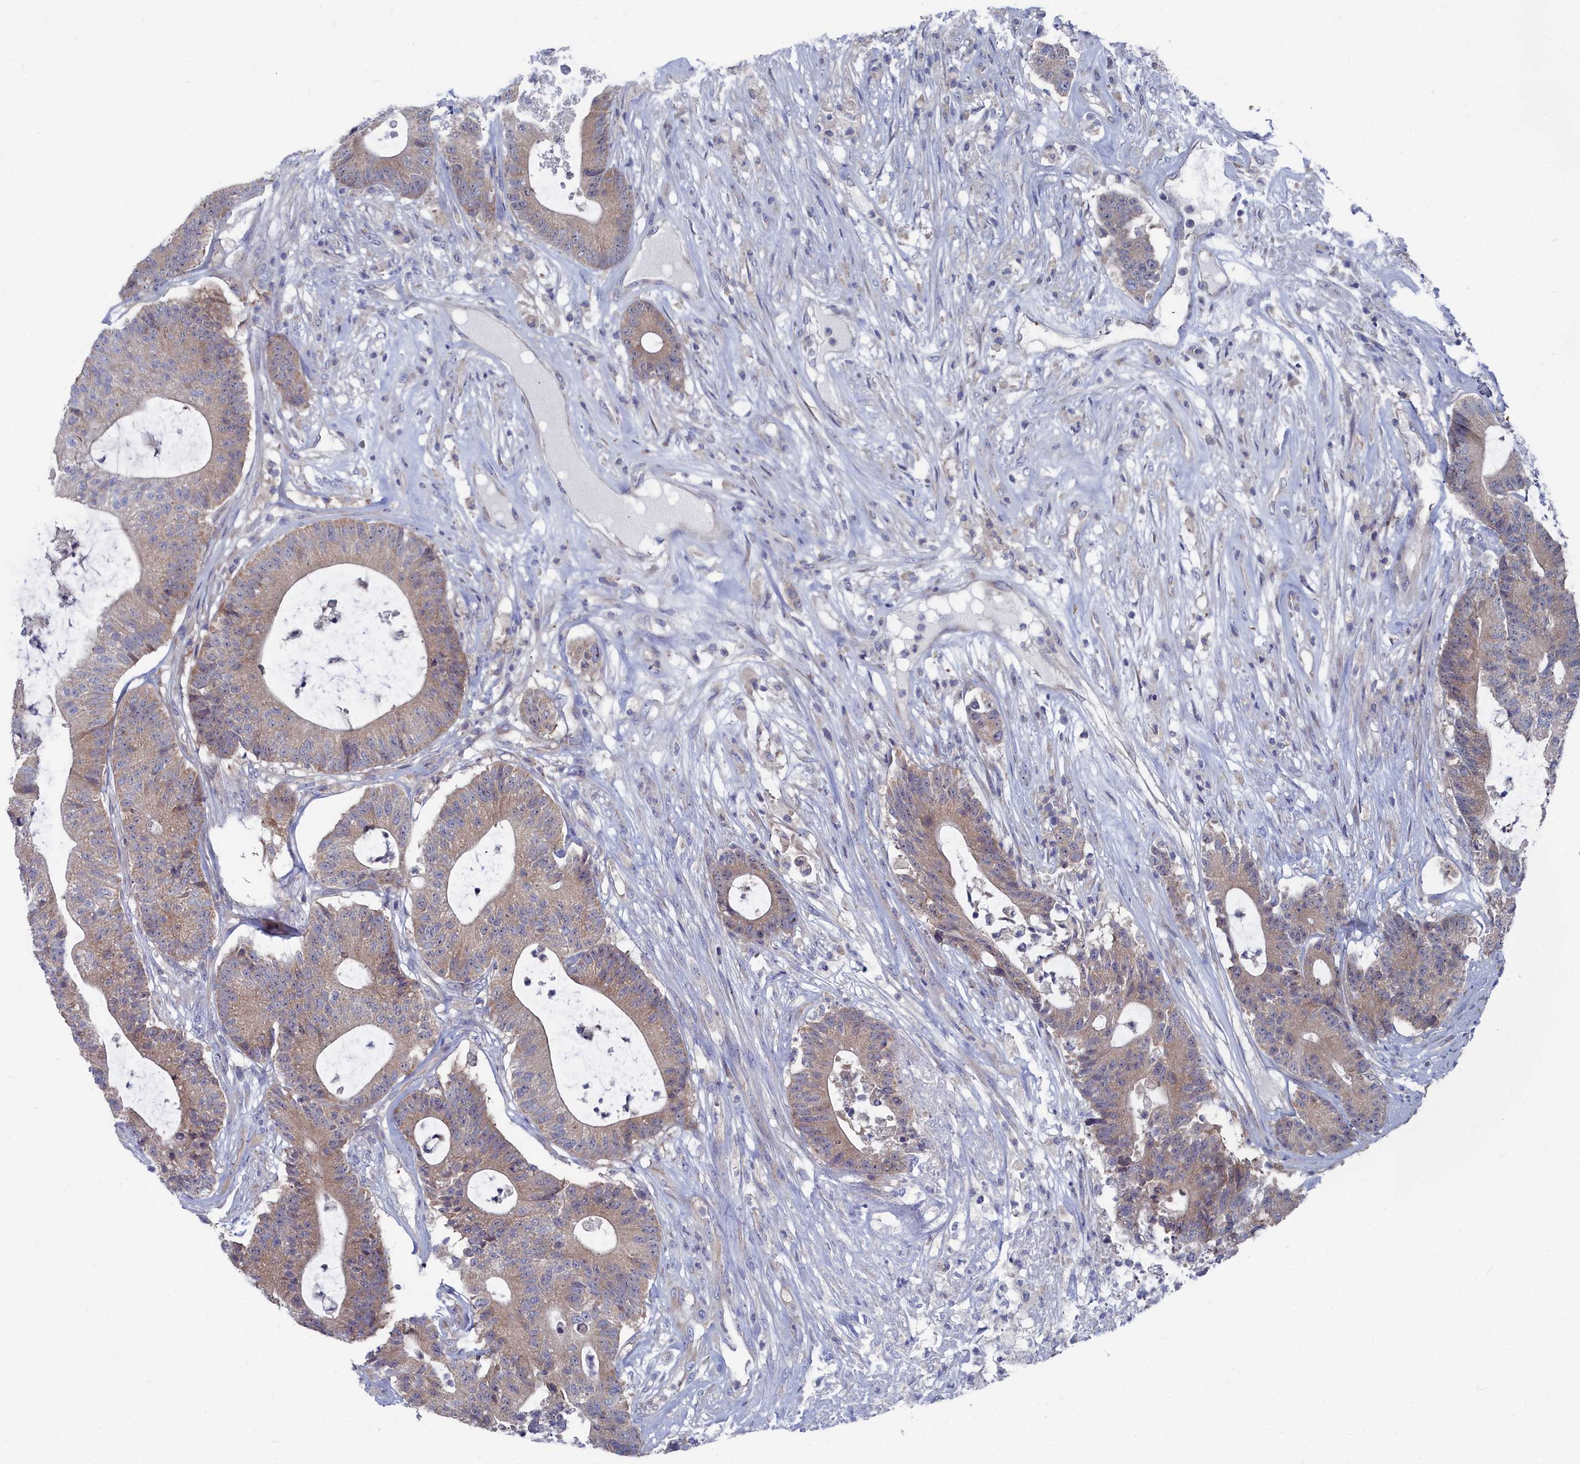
{"staining": {"intensity": "weak", "quantity": ">75%", "location": "cytoplasmic/membranous"}, "tissue": "colorectal cancer", "cell_type": "Tumor cells", "image_type": "cancer", "snomed": [{"axis": "morphology", "description": "Adenocarcinoma, NOS"}, {"axis": "topography", "description": "Colon"}], "caption": "A low amount of weak cytoplasmic/membranous positivity is seen in approximately >75% of tumor cells in colorectal cancer (adenocarcinoma) tissue.", "gene": "CCDC149", "patient": {"sex": "female", "age": 84}}